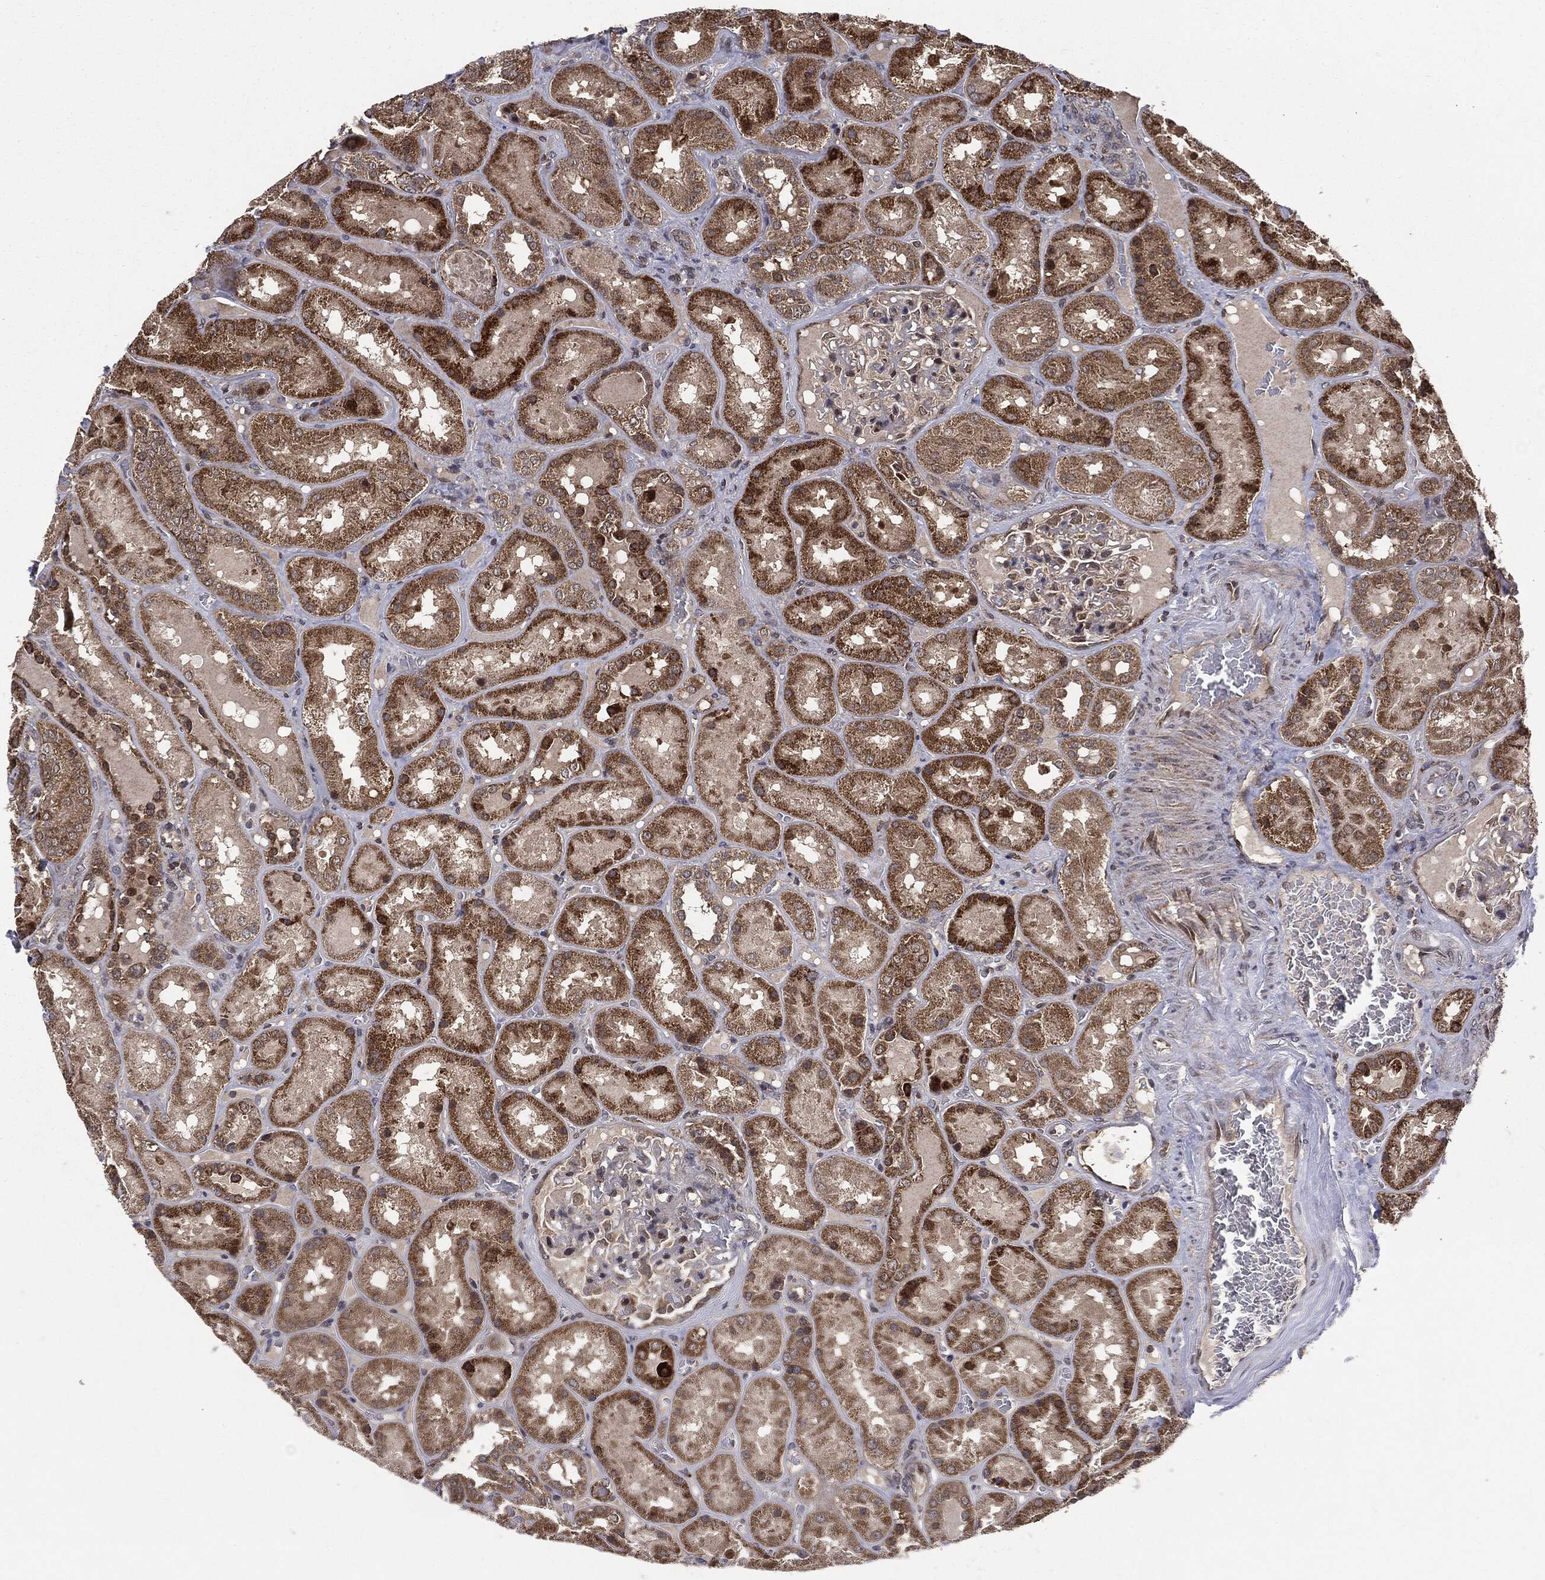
{"staining": {"intensity": "negative", "quantity": "none", "location": "none"}, "tissue": "kidney", "cell_type": "Cells in glomeruli", "image_type": "normal", "snomed": [{"axis": "morphology", "description": "Normal tissue, NOS"}, {"axis": "topography", "description": "Kidney"}], "caption": "Kidney stained for a protein using immunohistochemistry reveals no staining cells in glomeruli.", "gene": "PTPA", "patient": {"sex": "male", "age": 73}}